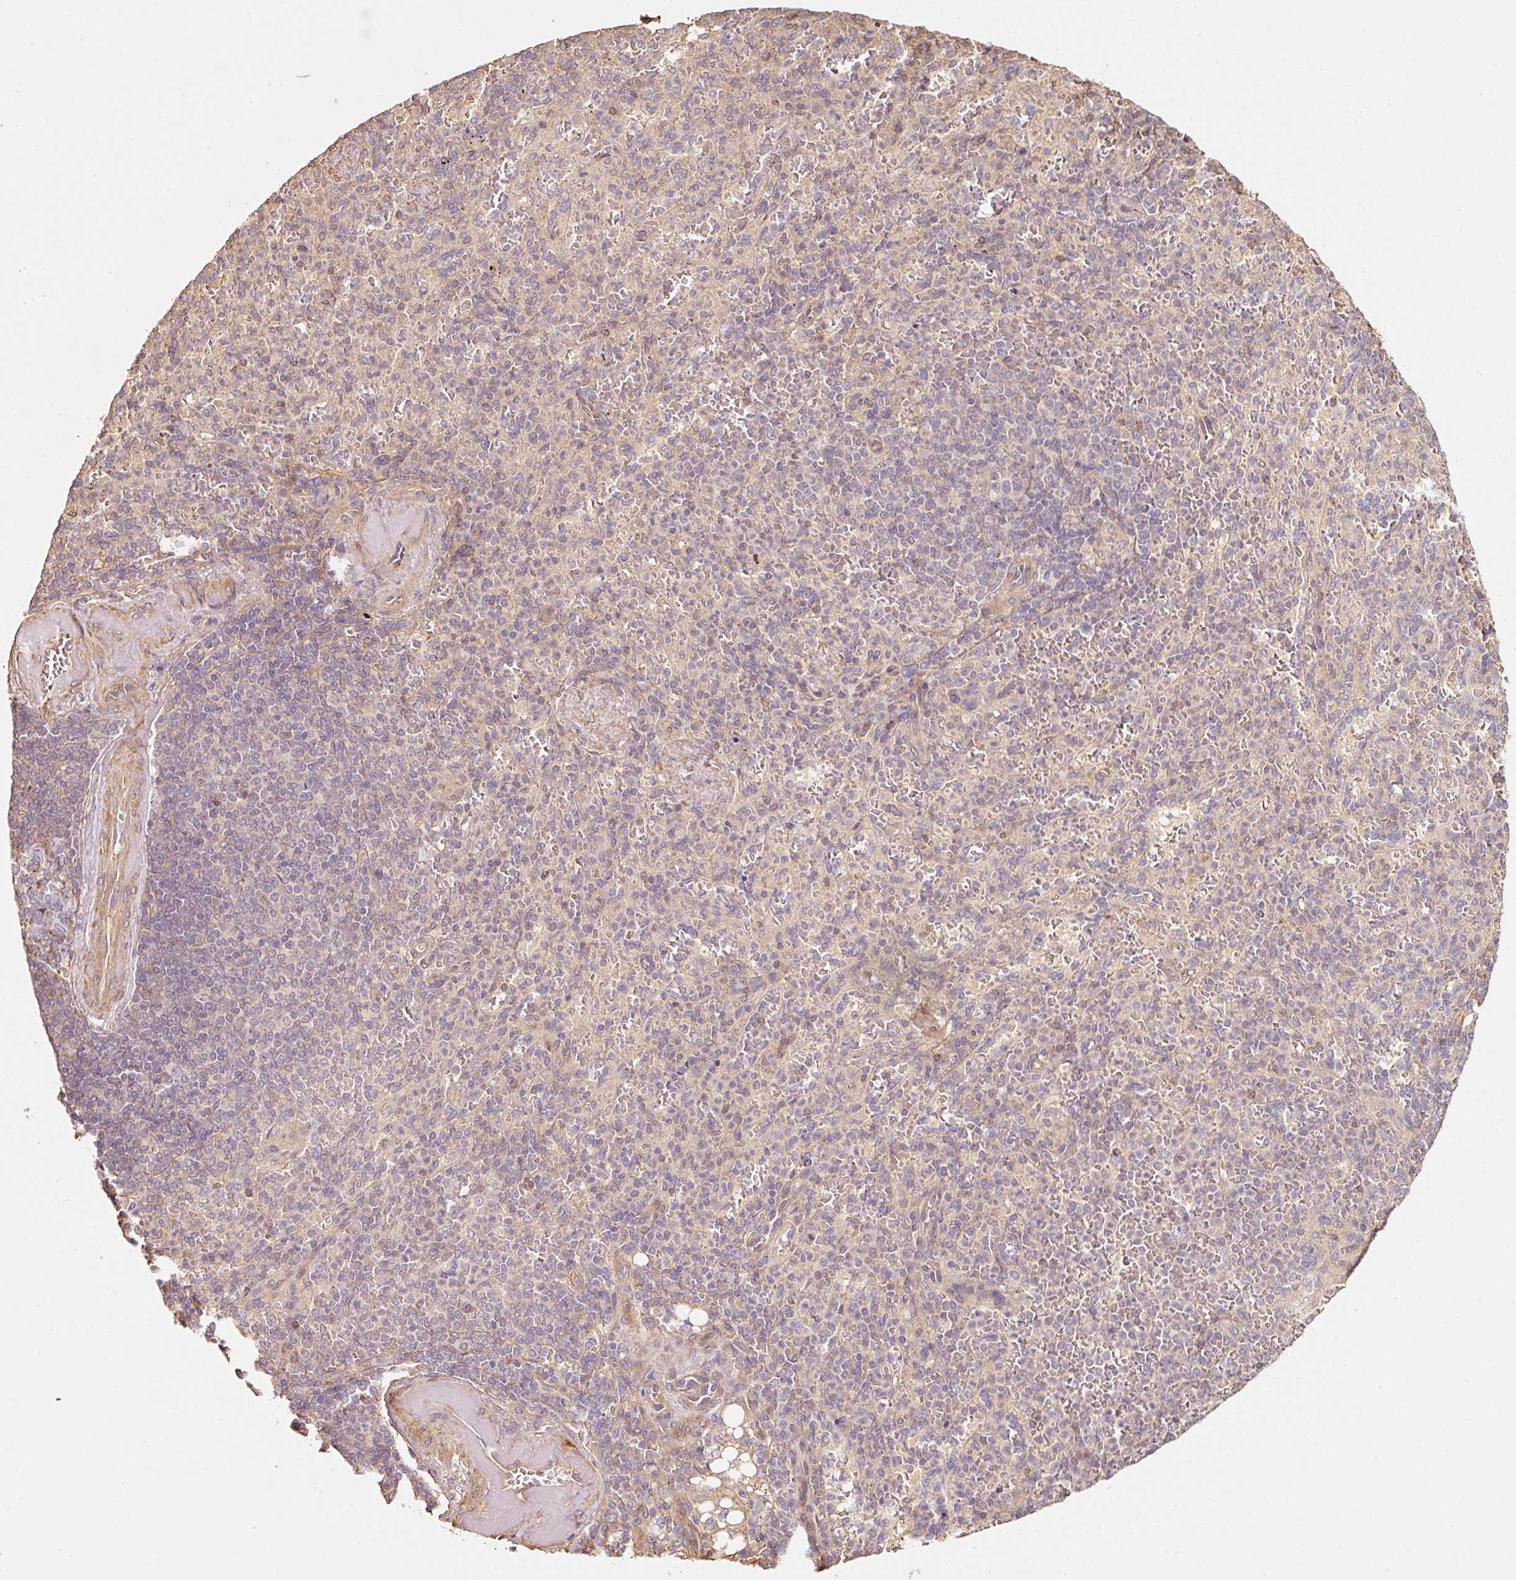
{"staining": {"intensity": "weak", "quantity": "<25%", "location": "nuclear"}, "tissue": "spleen", "cell_type": "Cells in red pulp", "image_type": "normal", "snomed": [{"axis": "morphology", "description": "Normal tissue, NOS"}, {"axis": "topography", "description": "Spleen"}], "caption": "This histopathology image is of unremarkable spleen stained with IHC to label a protein in brown with the nuclei are counter-stained blue. There is no staining in cells in red pulp. (Stains: DAB (3,3'-diaminobenzidine) immunohistochemistry (IHC) with hematoxylin counter stain, Microscopy: brightfield microscopy at high magnification).", "gene": "CEP95", "patient": {"sex": "female", "age": 74}}